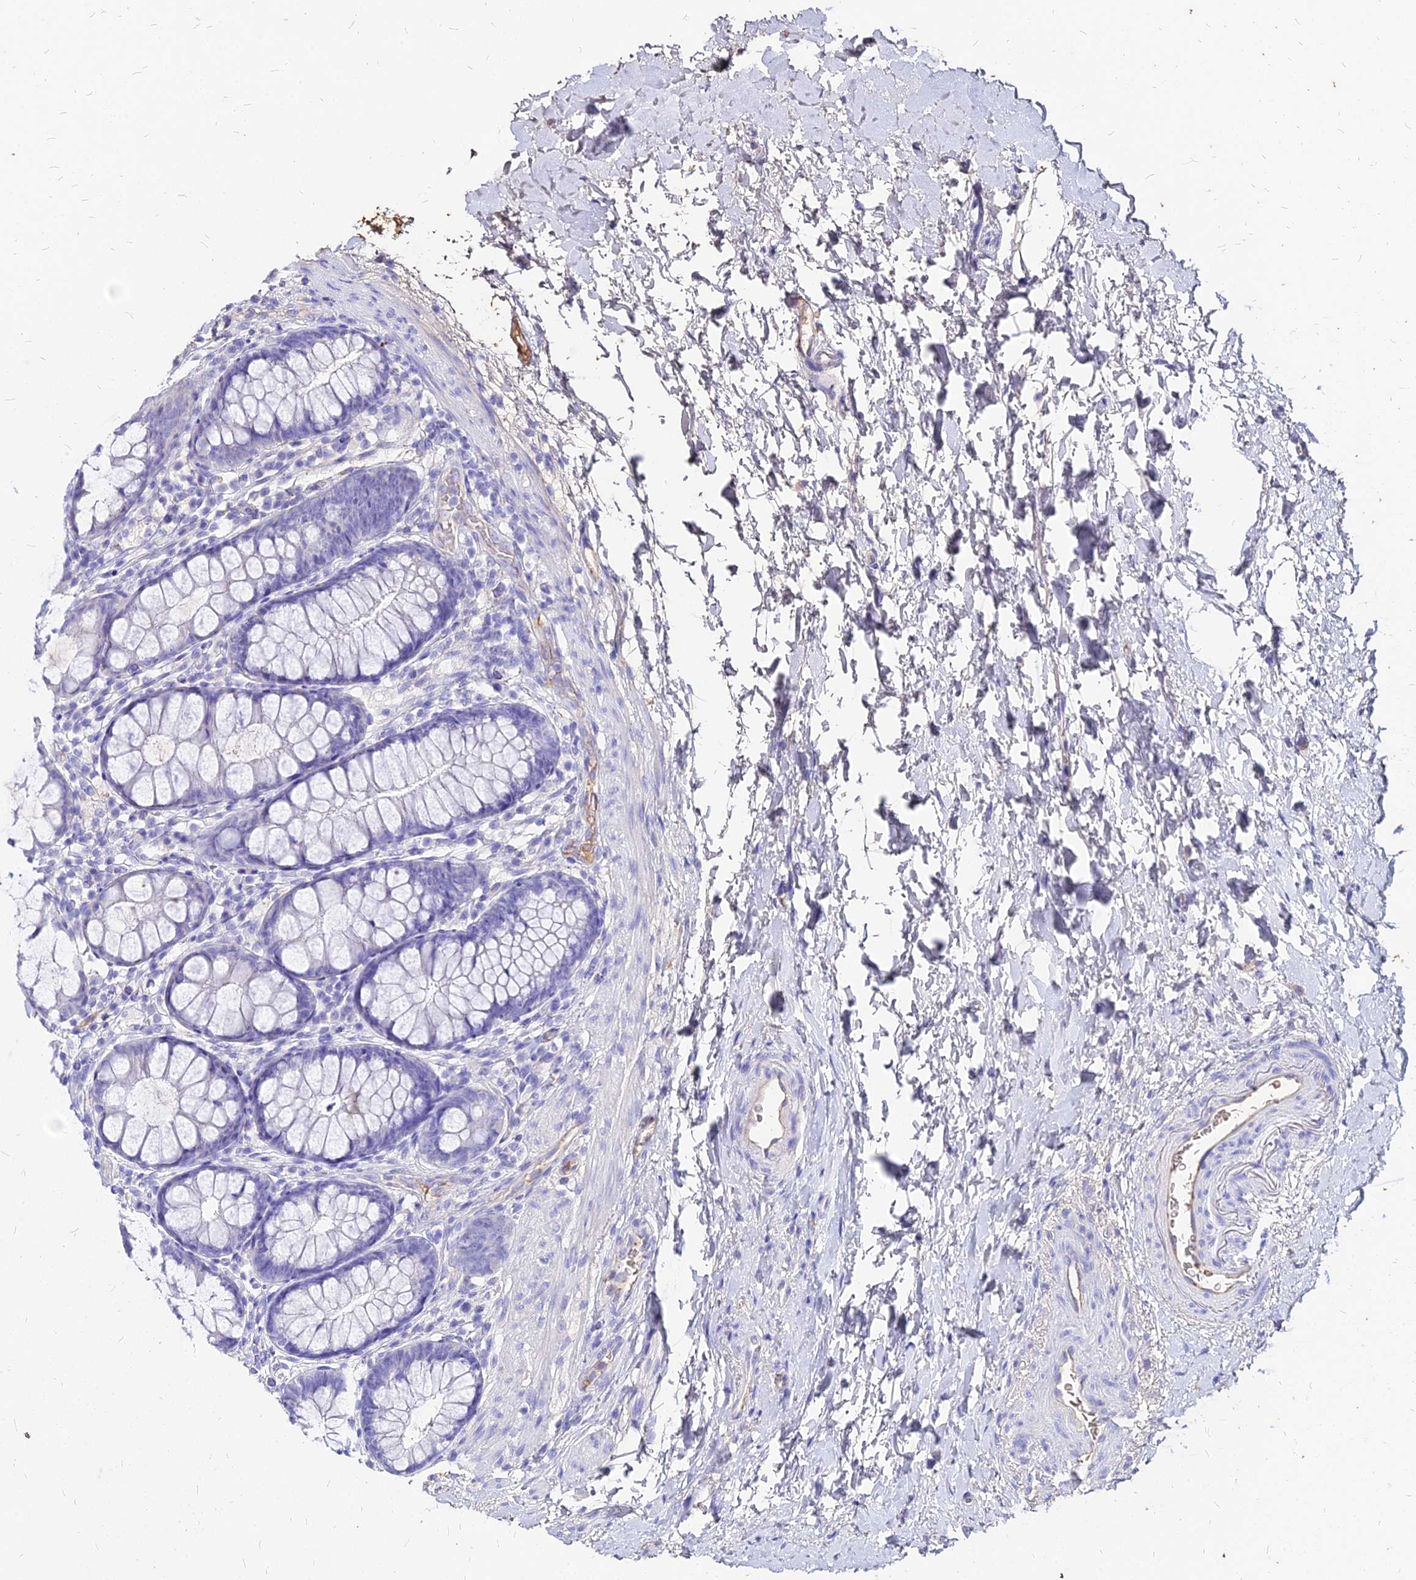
{"staining": {"intensity": "weak", "quantity": ">75%", "location": "cytoplasmic/membranous"}, "tissue": "colon", "cell_type": "Endothelial cells", "image_type": "normal", "snomed": [{"axis": "morphology", "description": "Normal tissue, NOS"}, {"axis": "topography", "description": "Colon"}], "caption": "Colon stained with immunohistochemistry shows weak cytoplasmic/membranous expression in about >75% of endothelial cells.", "gene": "NME5", "patient": {"sex": "female", "age": 62}}